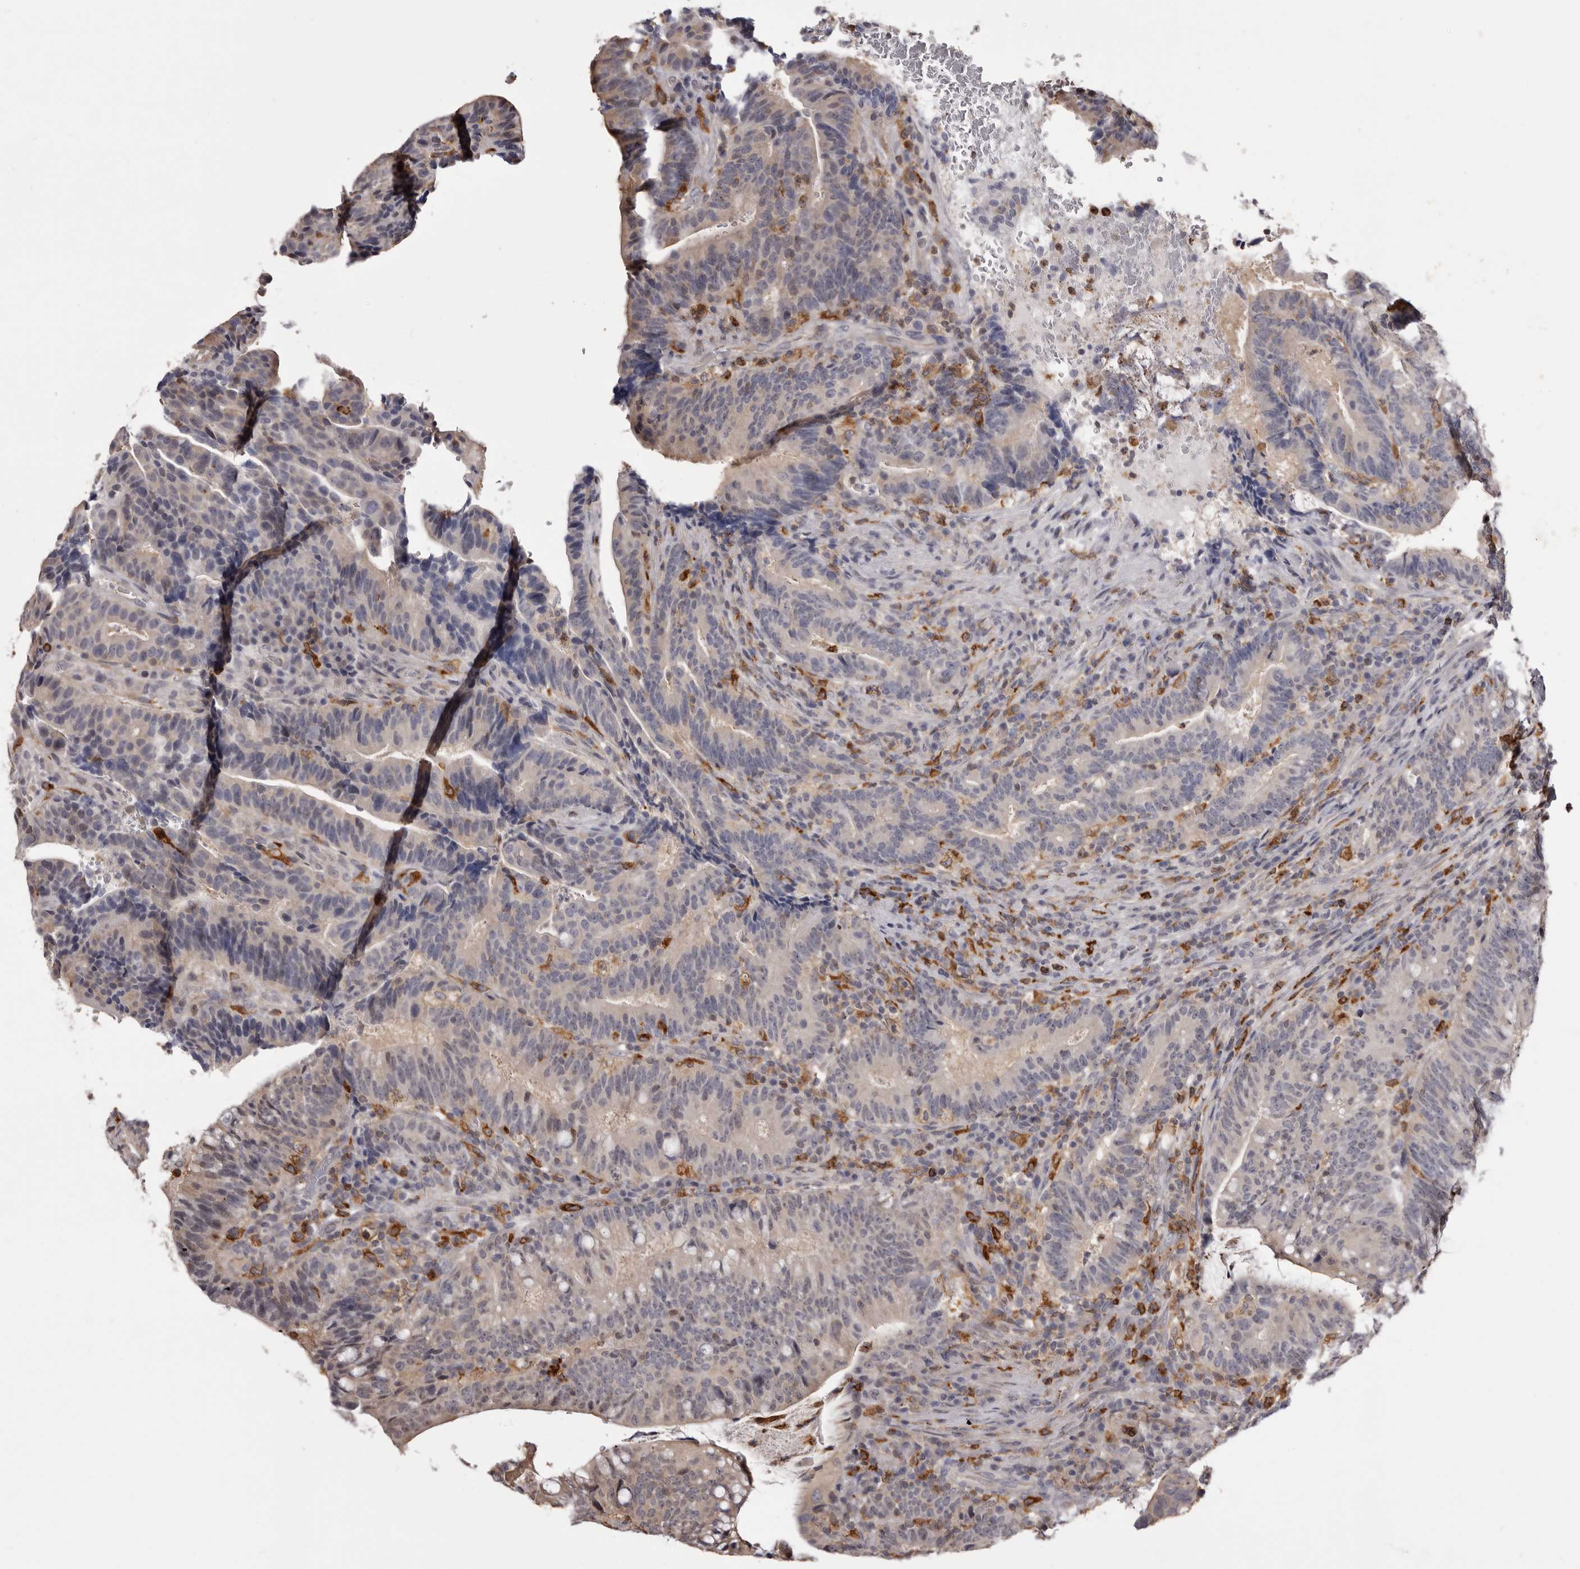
{"staining": {"intensity": "negative", "quantity": "none", "location": "none"}, "tissue": "colorectal cancer", "cell_type": "Tumor cells", "image_type": "cancer", "snomed": [{"axis": "morphology", "description": "Adenocarcinoma, NOS"}, {"axis": "topography", "description": "Colon"}], "caption": "Histopathology image shows no protein positivity in tumor cells of colorectal cancer tissue. (Brightfield microscopy of DAB (3,3'-diaminobenzidine) IHC at high magnification).", "gene": "TNNI1", "patient": {"sex": "female", "age": 66}}